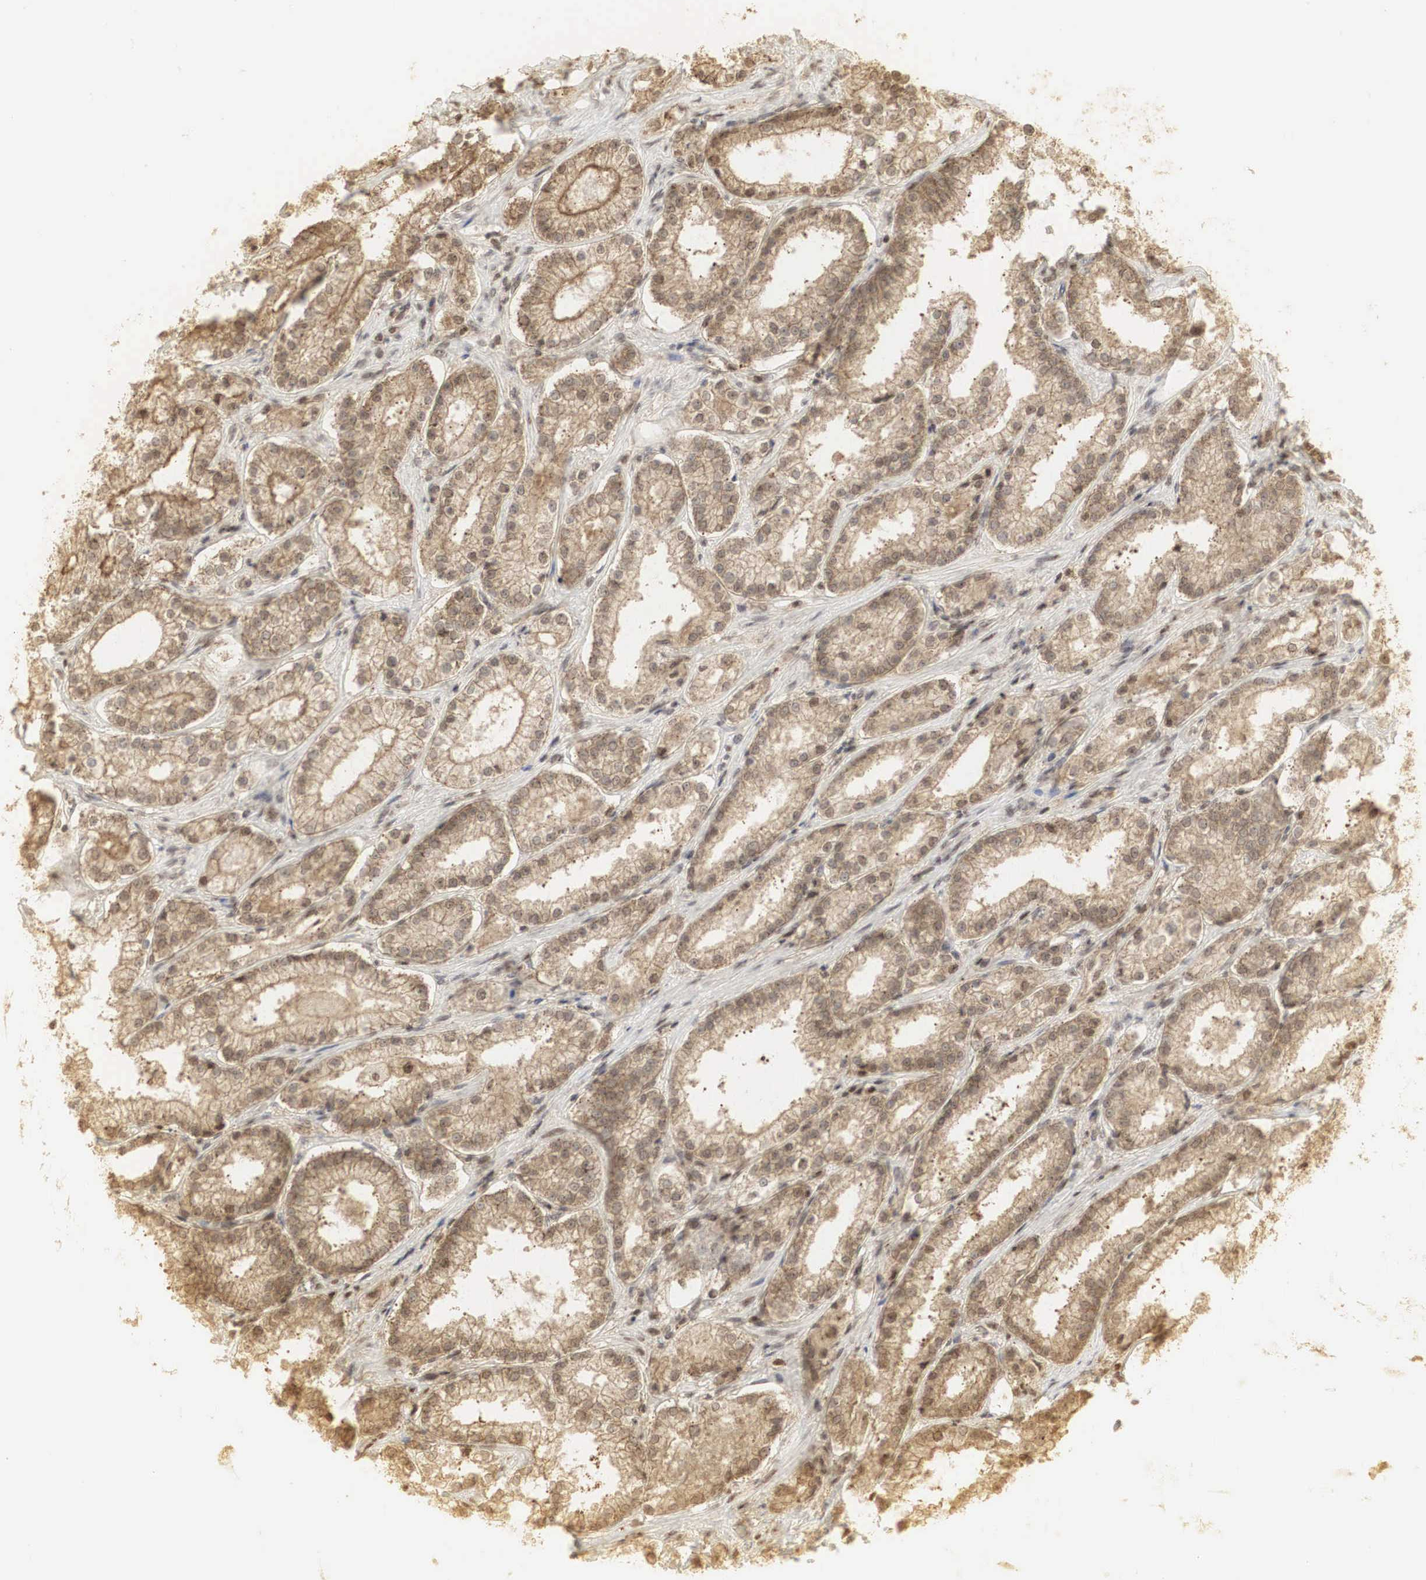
{"staining": {"intensity": "moderate", "quantity": ">75%", "location": "cytoplasmic/membranous,nuclear"}, "tissue": "prostate cancer", "cell_type": "Tumor cells", "image_type": "cancer", "snomed": [{"axis": "morphology", "description": "Adenocarcinoma, Medium grade"}, {"axis": "topography", "description": "Prostate"}], "caption": "Protein staining by immunohistochemistry (IHC) displays moderate cytoplasmic/membranous and nuclear staining in approximately >75% of tumor cells in prostate cancer (adenocarcinoma (medium-grade)).", "gene": "RNF113A", "patient": {"sex": "male", "age": 73}}